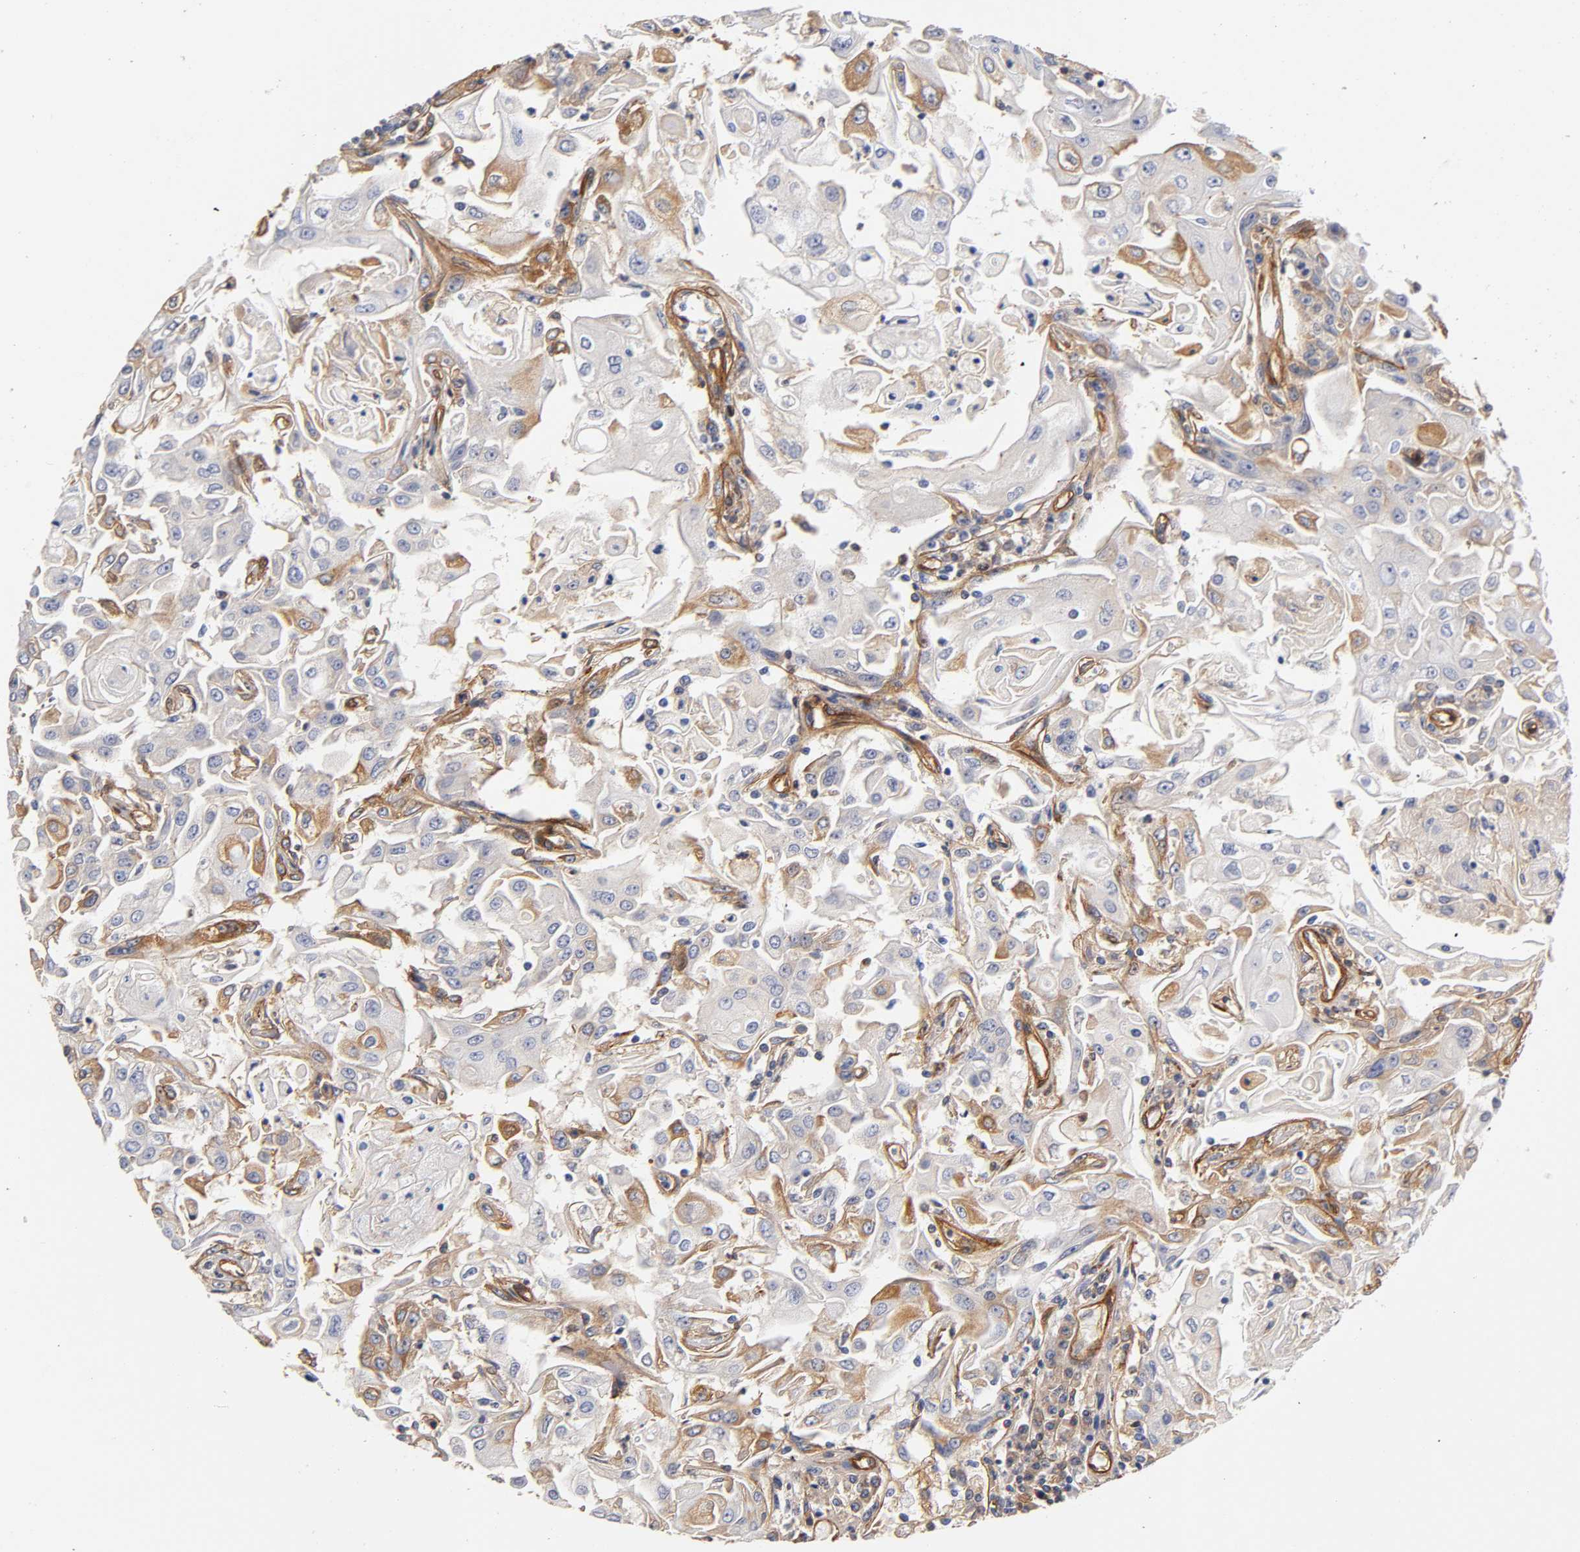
{"staining": {"intensity": "weak", "quantity": "<25%", "location": "cytoplasmic/membranous"}, "tissue": "head and neck cancer", "cell_type": "Tumor cells", "image_type": "cancer", "snomed": [{"axis": "morphology", "description": "Squamous cell carcinoma, NOS"}, {"axis": "topography", "description": "Oral tissue"}, {"axis": "topography", "description": "Head-Neck"}], "caption": "Protein analysis of squamous cell carcinoma (head and neck) reveals no significant expression in tumor cells.", "gene": "LAMB1", "patient": {"sex": "female", "age": 76}}